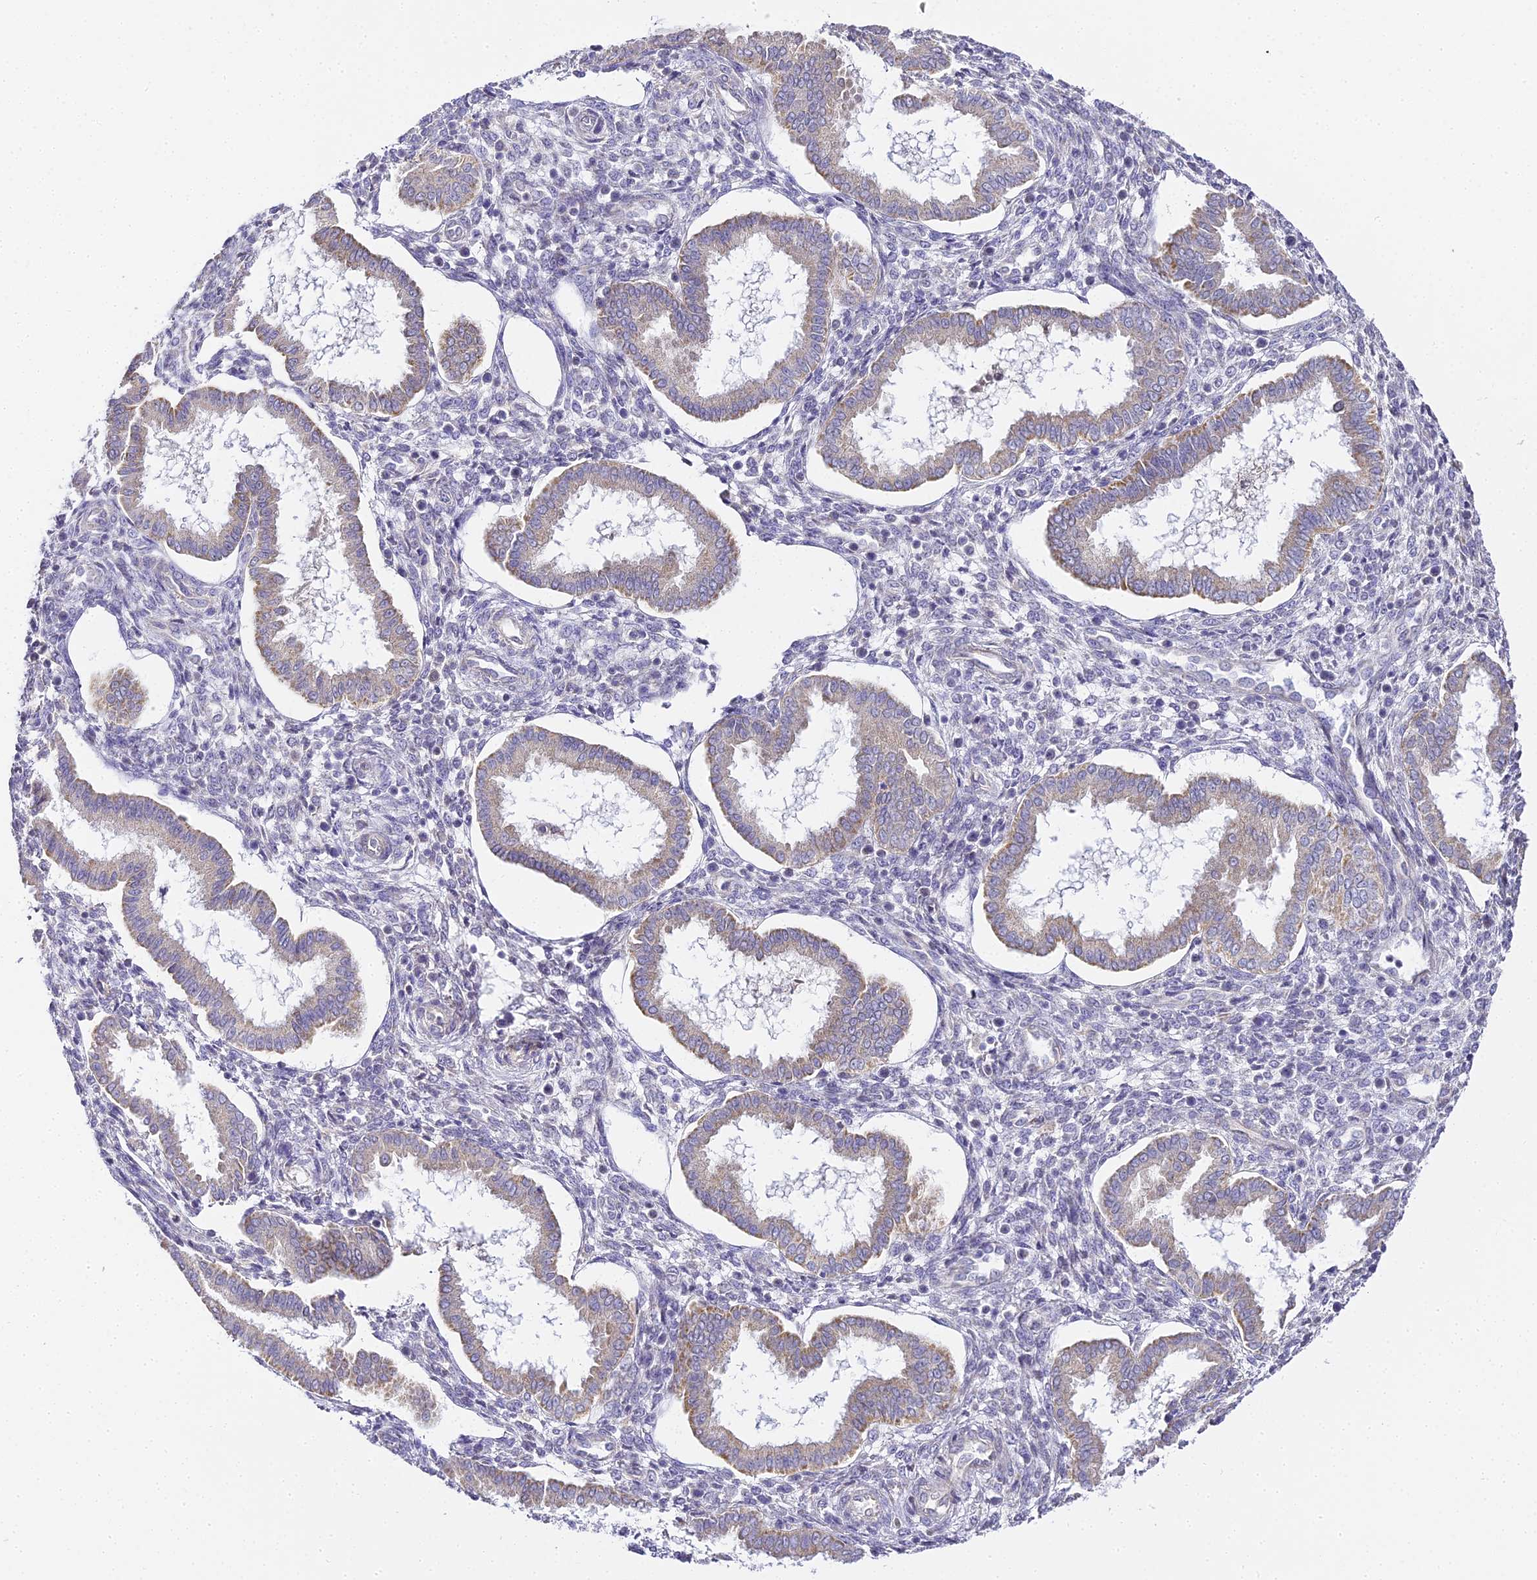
{"staining": {"intensity": "negative", "quantity": "none", "location": "none"}, "tissue": "endometrium", "cell_type": "Cells in endometrial stroma", "image_type": "normal", "snomed": [{"axis": "morphology", "description": "Normal tissue, NOS"}, {"axis": "topography", "description": "Endometrium"}], "caption": "IHC image of benign endometrium stained for a protein (brown), which demonstrates no expression in cells in endometrial stroma.", "gene": "SERP1", "patient": {"sex": "female", "age": 24}}